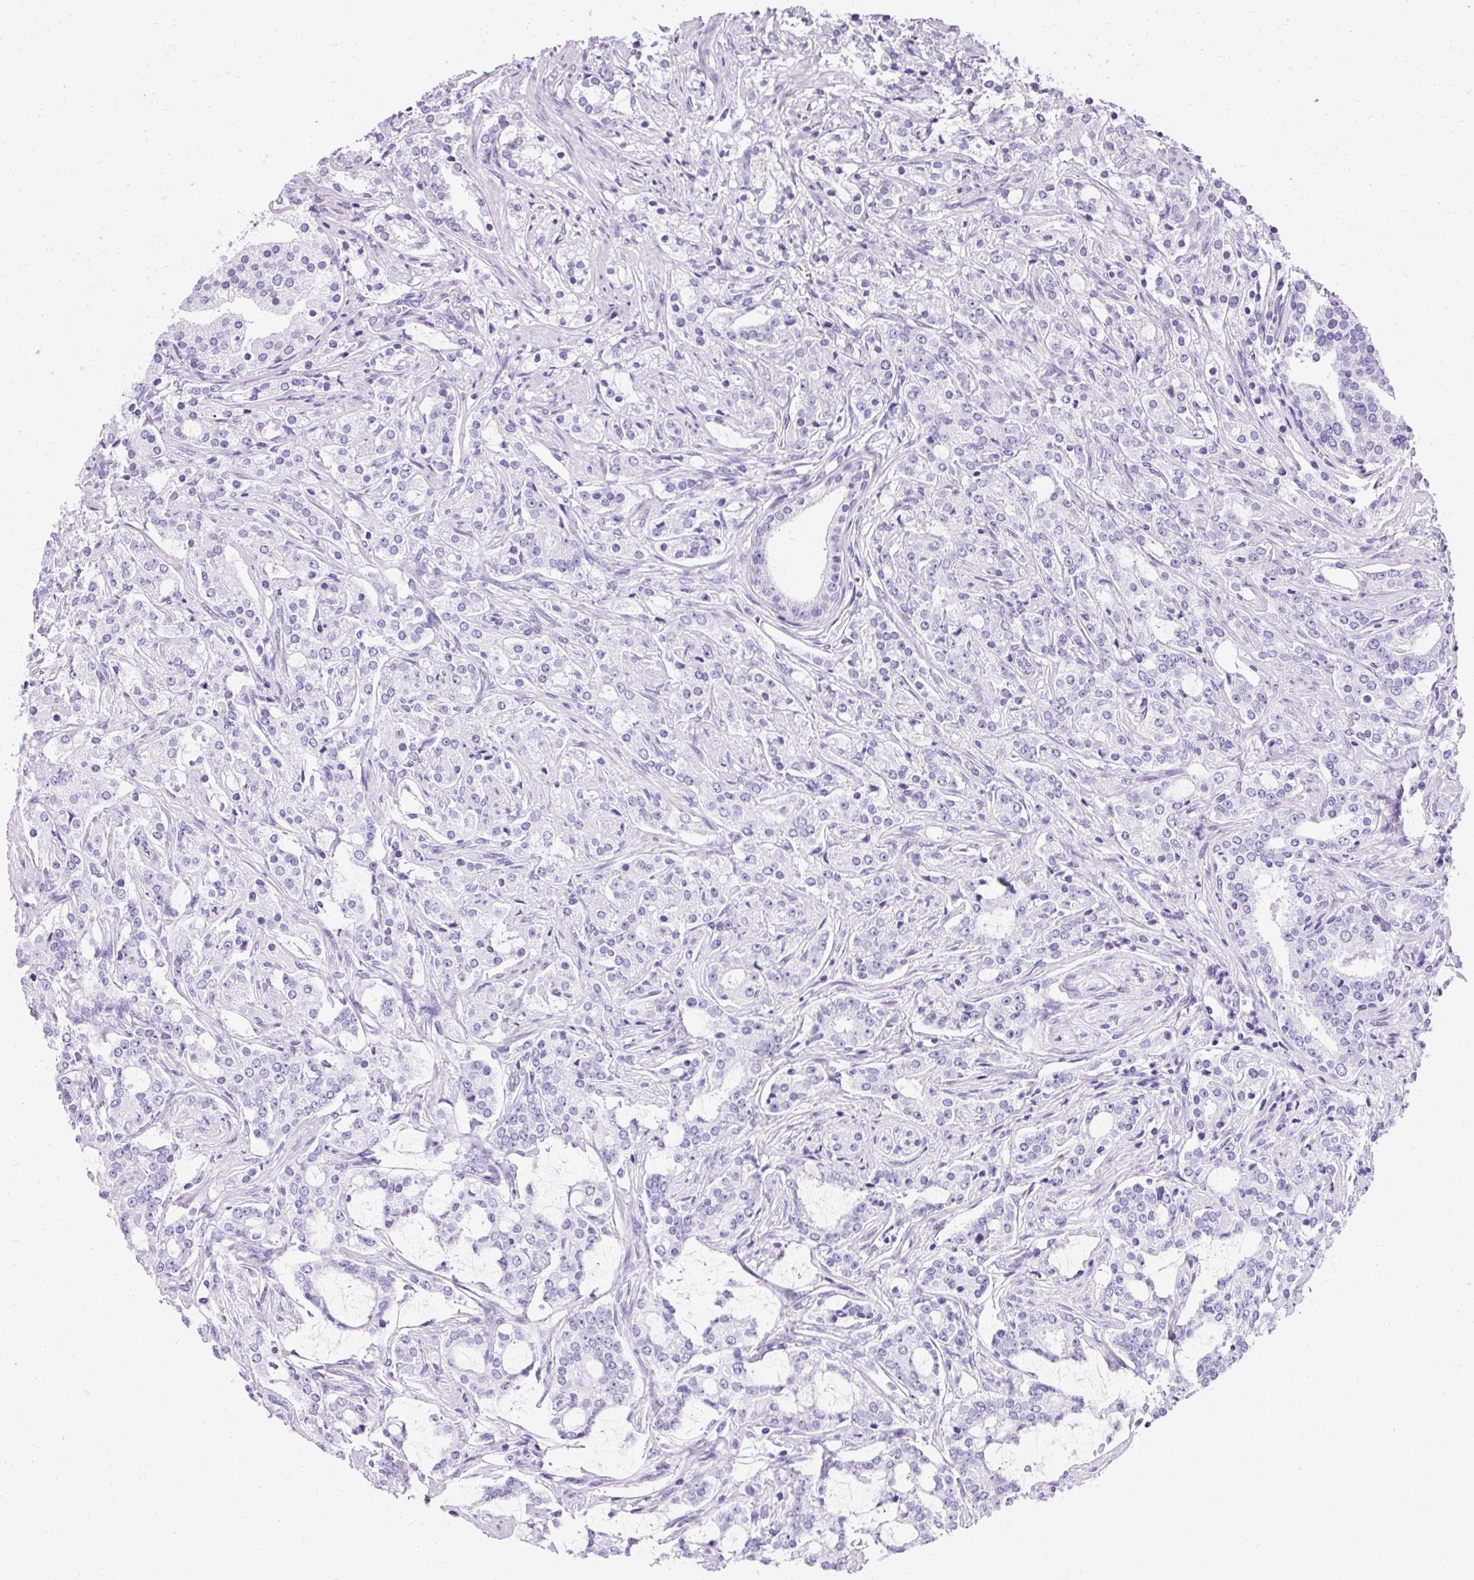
{"staining": {"intensity": "negative", "quantity": "none", "location": "none"}, "tissue": "prostate cancer", "cell_type": "Tumor cells", "image_type": "cancer", "snomed": [{"axis": "morphology", "description": "Adenocarcinoma, Medium grade"}, {"axis": "topography", "description": "Prostate"}], "caption": "Micrograph shows no protein staining in tumor cells of medium-grade adenocarcinoma (prostate) tissue. (DAB (3,3'-diaminobenzidine) immunohistochemistry (IHC) with hematoxylin counter stain).", "gene": "ASGR2", "patient": {"sex": "male", "age": 57}}